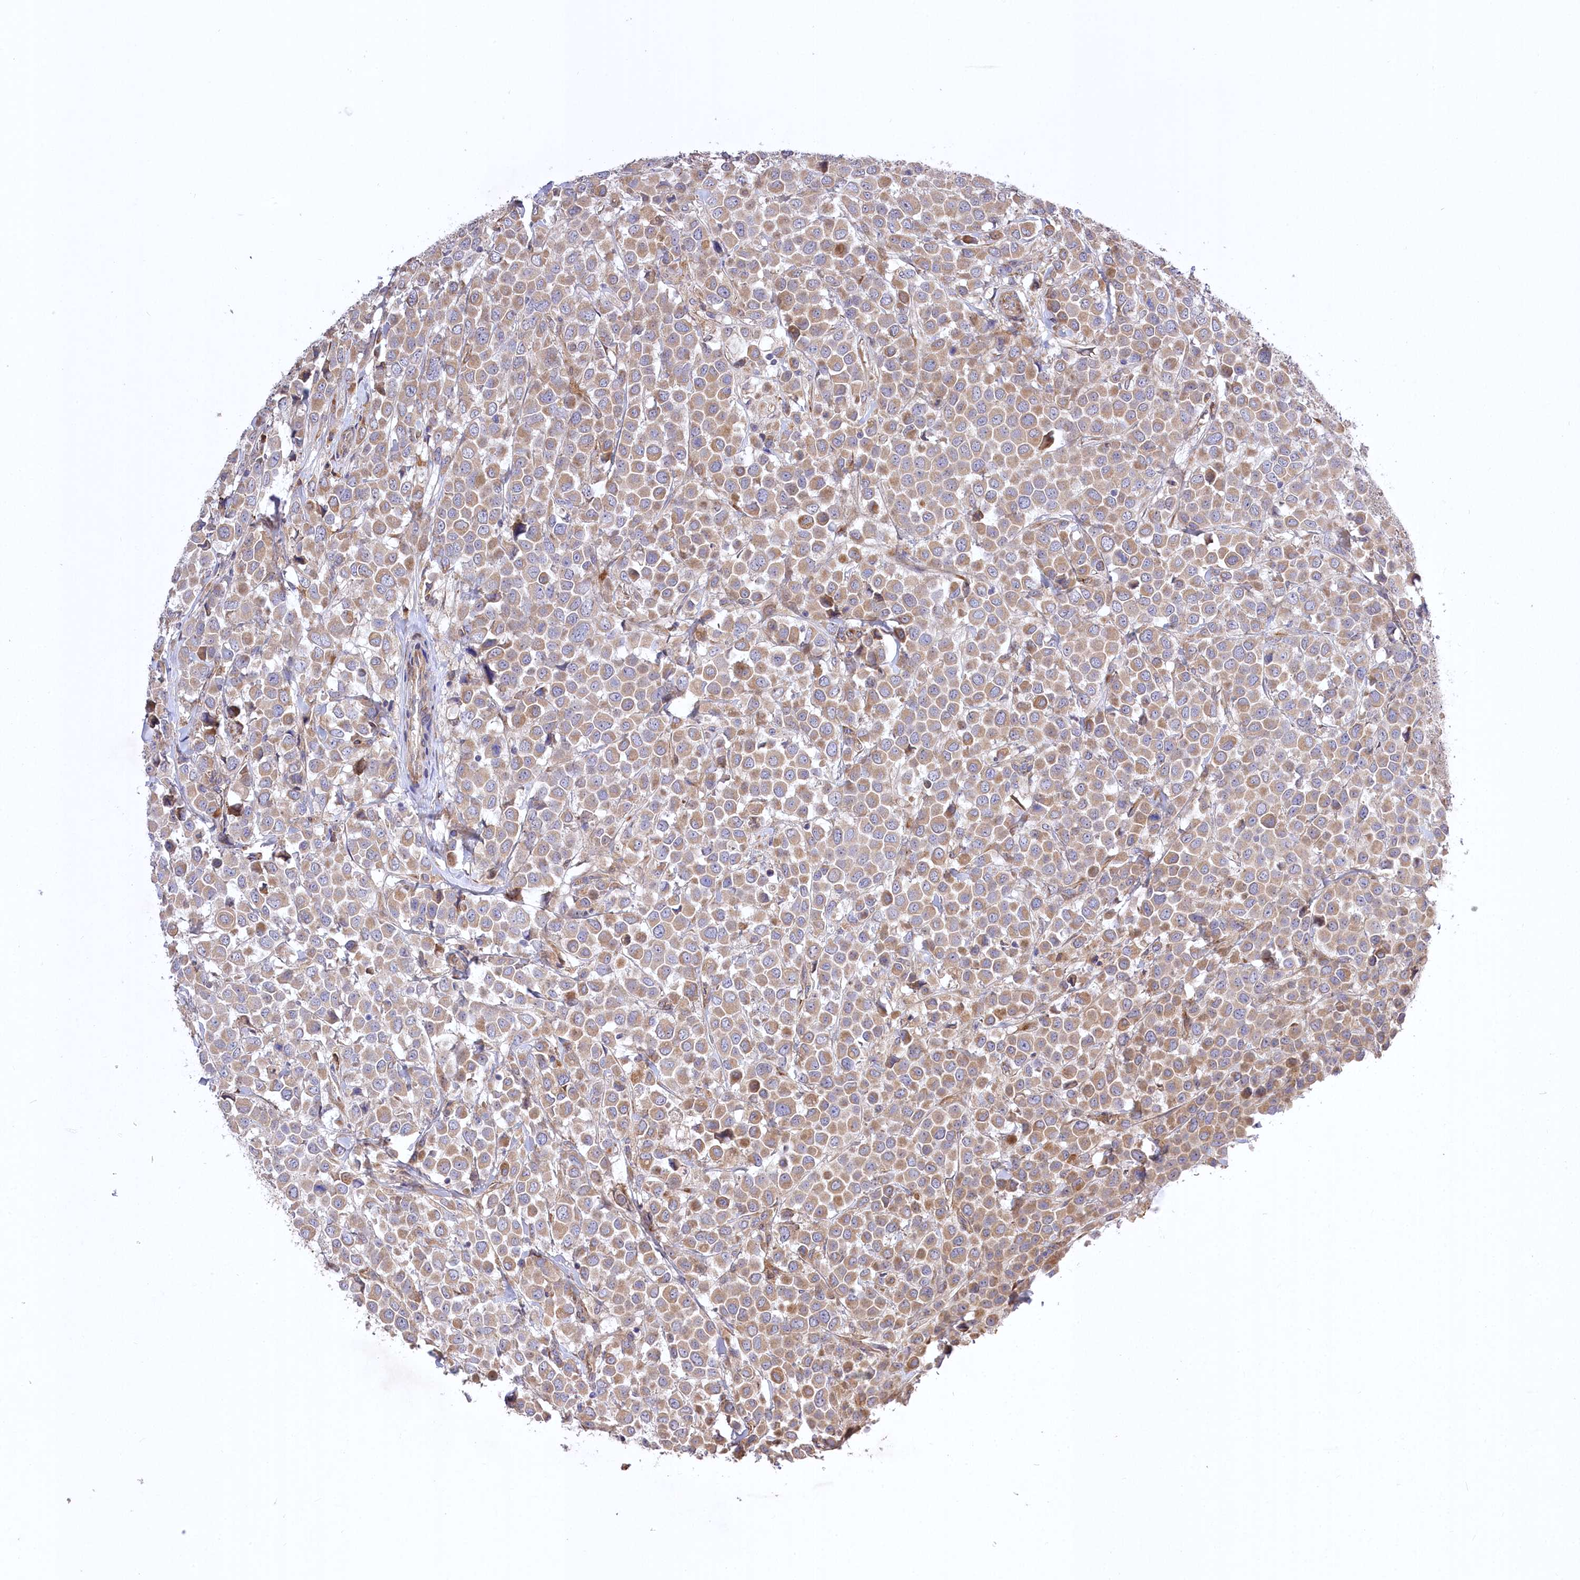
{"staining": {"intensity": "moderate", "quantity": ">75%", "location": "cytoplasmic/membranous"}, "tissue": "breast cancer", "cell_type": "Tumor cells", "image_type": "cancer", "snomed": [{"axis": "morphology", "description": "Duct carcinoma"}, {"axis": "topography", "description": "Breast"}], "caption": "Protein expression analysis of human breast cancer reveals moderate cytoplasmic/membranous positivity in about >75% of tumor cells.", "gene": "TRUB1", "patient": {"sex": "female", "age": 61}}